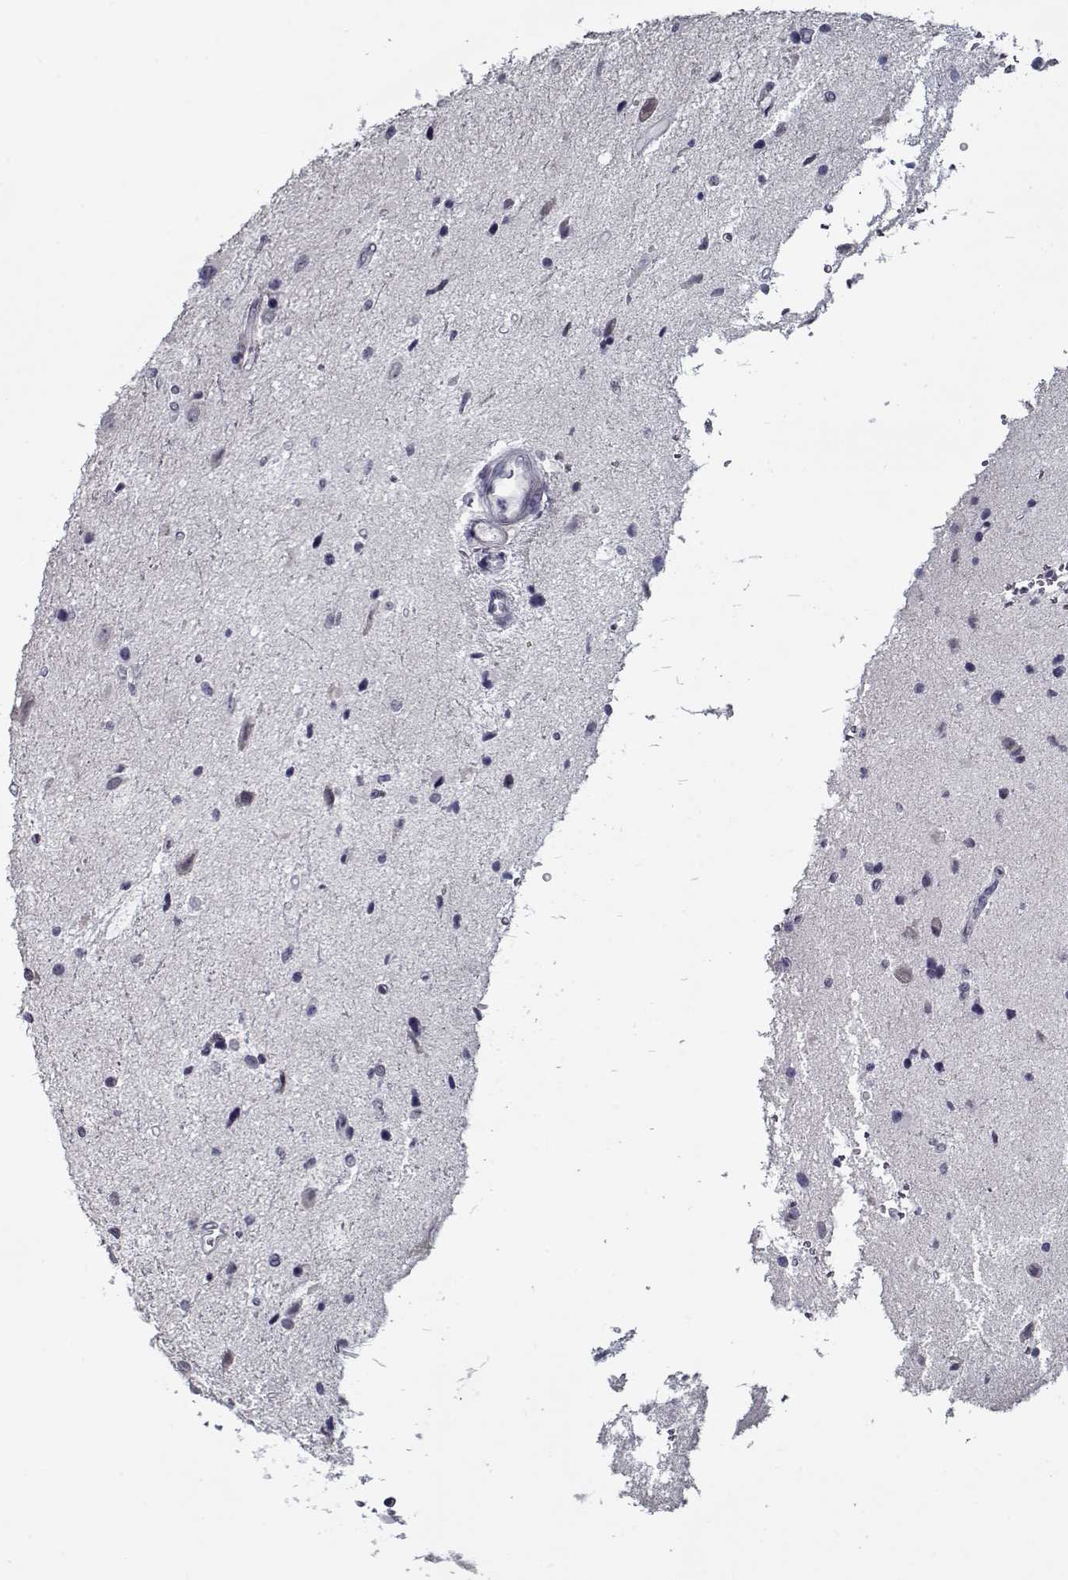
{"staining": {"intensity": "negative", "quantity": "none", "location": "none"}, "tissue": "glioma", "cell_type": "Tumor cells", "image_type": "cancer", "snomed": [{"axis": "morphology", "description": "Glioma, malignant, Low grade"}, {"axis": "topography", "description": "Brain"}], "caption": "Immunohistochemical staining of human glioma demonstrates no significant positivity in tumor cells. (Stains: DAB (3,3'-diaminobenzidine) immunohistochemistry (IHC) with hematoxylin counter stain, Microscopy: brightfield microscopy at high magnification).", "gene": "SEC16B", "patient": {"sex": "female", "age": 32}}